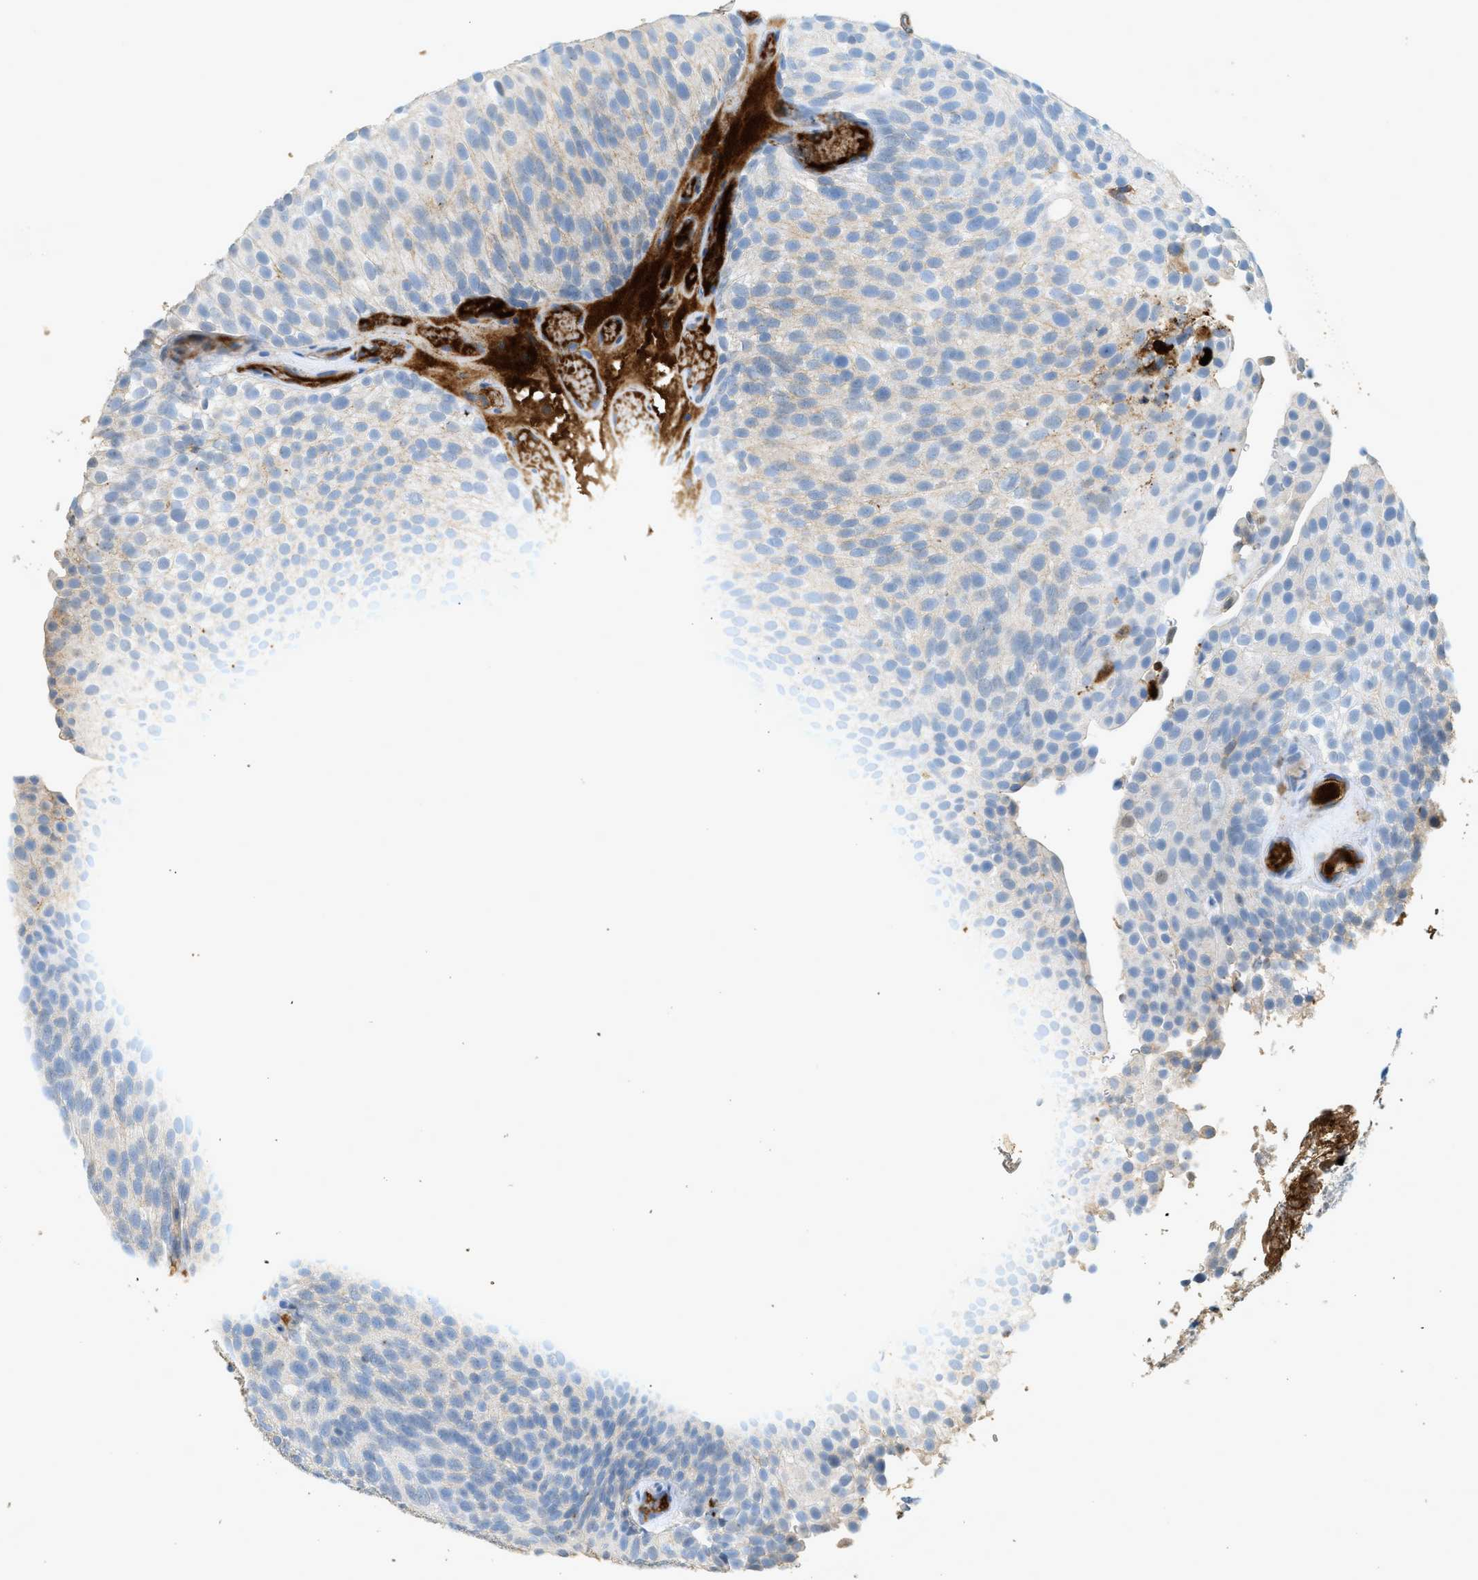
{"staining": {"intensity": "weak", "quantity": "<25%", "location": "cytoplasmic/membranous"}, "tissue": "urothelial cancer", "cell_type": "Tumor cells", "image_type": "cancer", "snomed": [{"axis": "morphology", "description": "Urothelial carcinoma, Low grade"}, {"axis": "topography", "description": "Urinary bladder"}], "caption": "Human low-grade urothelial carcinoma stained for a protein using IHC reveals no positivity in tumor cells.", "gene": "F2", "patient": {"sex": "male", "age": 78}}